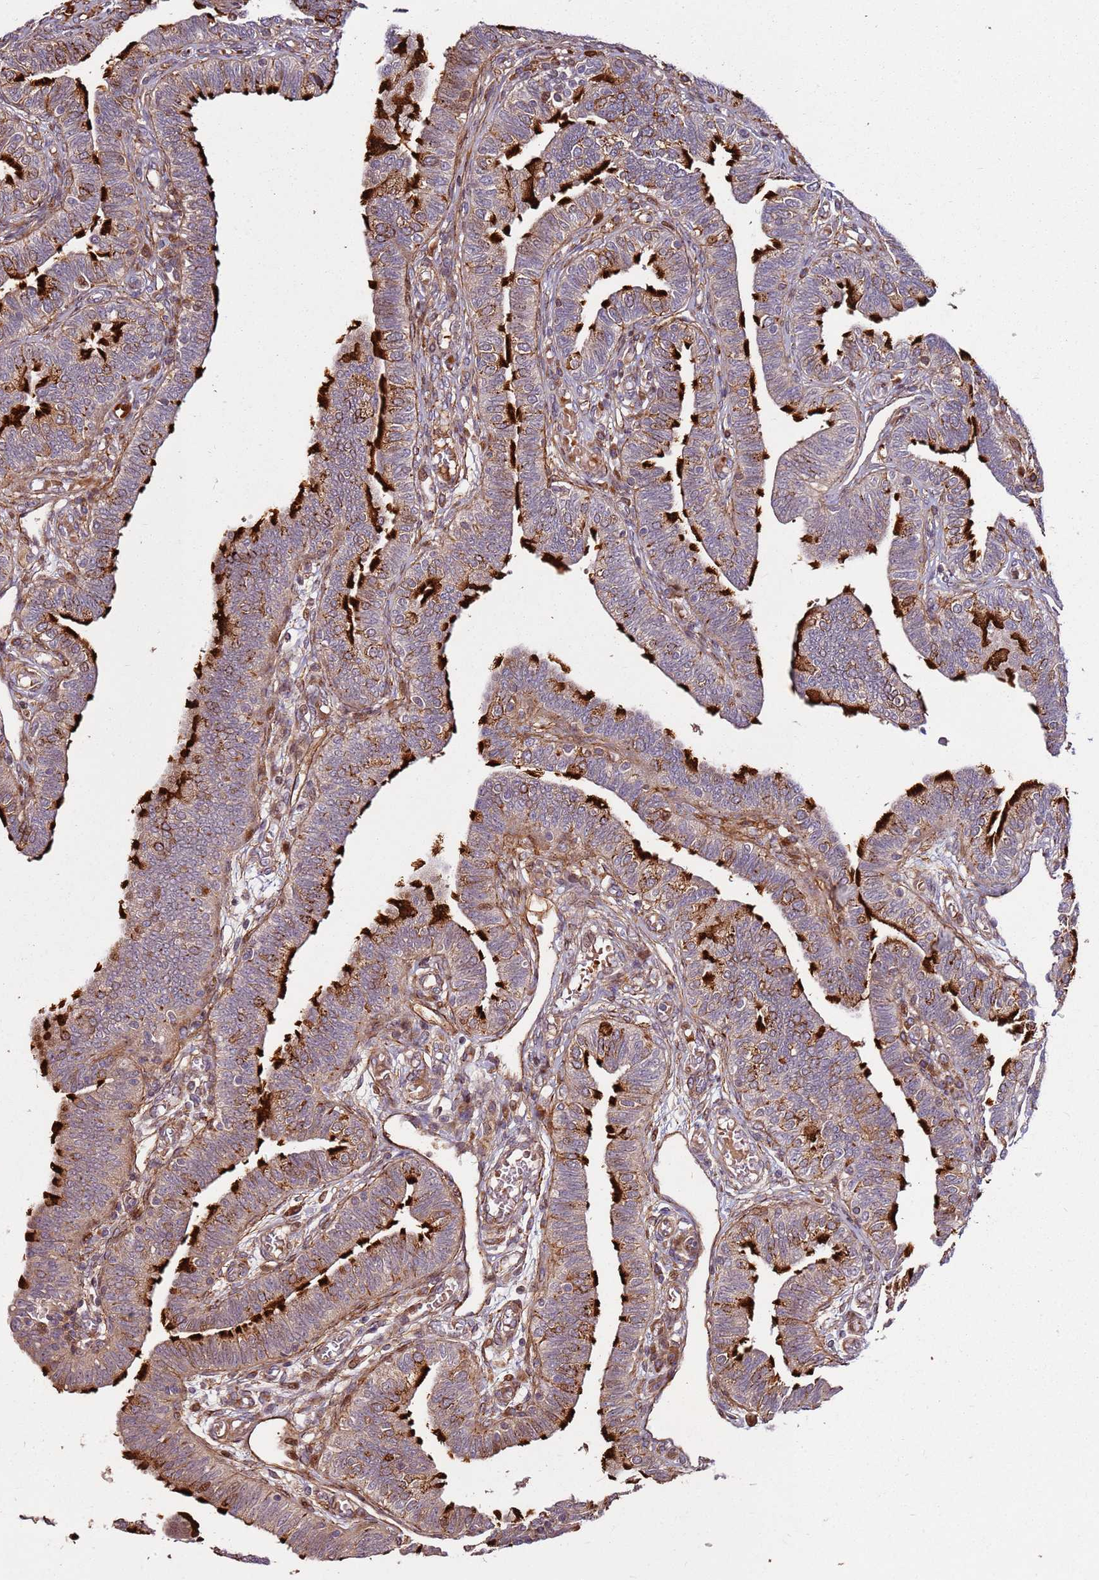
{"staining": {"intensity": "strong", "quantity": ">75%", "location": "cytoplasmic/membranous"}, "tissue": "fallopian tube", "cell_type": "Glandular cells", "image_type": "normal", "snomed": [{"axis": "morphology", "description": "Normal tissue, NOS"}, {"axis": "topography", "description": "Fallopian tube"}], "caption": "Immunohistochemistry (IHC) (DAB) staining of normal fallopian tube reveals strong cytoplasmic/membranous protein expression in about >75% of glandular cells.", "gene": "RHBDL1", "patient": {"sex": "female", "age": 39}}